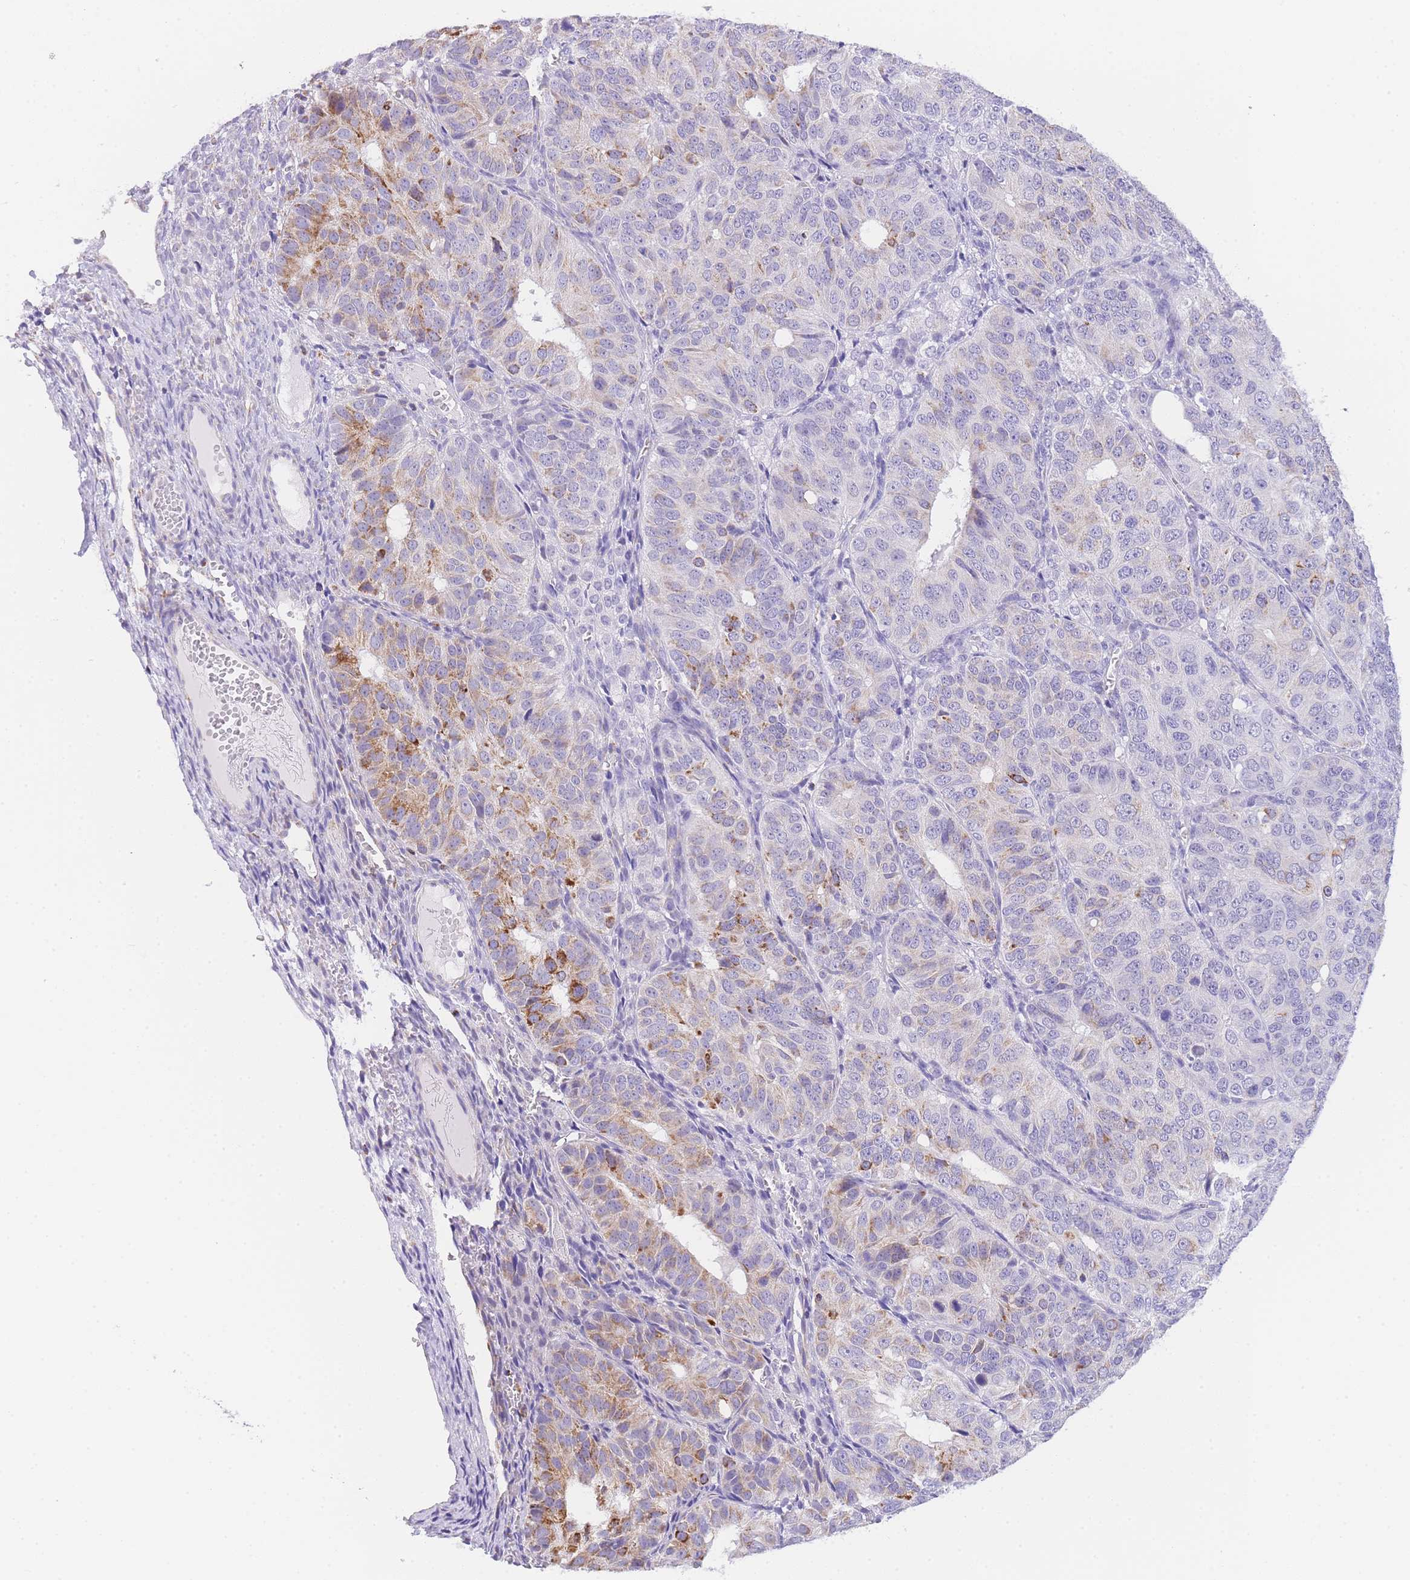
{"staining": {"intensity": "strong", "quantity": "<25%", "location": "cytoplasmic/membranous"}, "tissue": "ovarian cancer", "cell_type": "Tumor cells", "image_type": "cancer", "snomed": [{"axis": "morphology", "description": "Carcinoma, endometroid"}, {"axis": "topography", "description": "Ovary"}], "caption": "A brown stain highlights strong cytoplasmic/membranous staining of a protein in human endometroid carcinoma (ovarian) tumor cells. The staining was performed using DAB, with brown indicating positive protein expression. Nuclei are stained blue with hematoxylin.", "gene": "NKD2", "patient": {"sex": "female", "age": 51}}